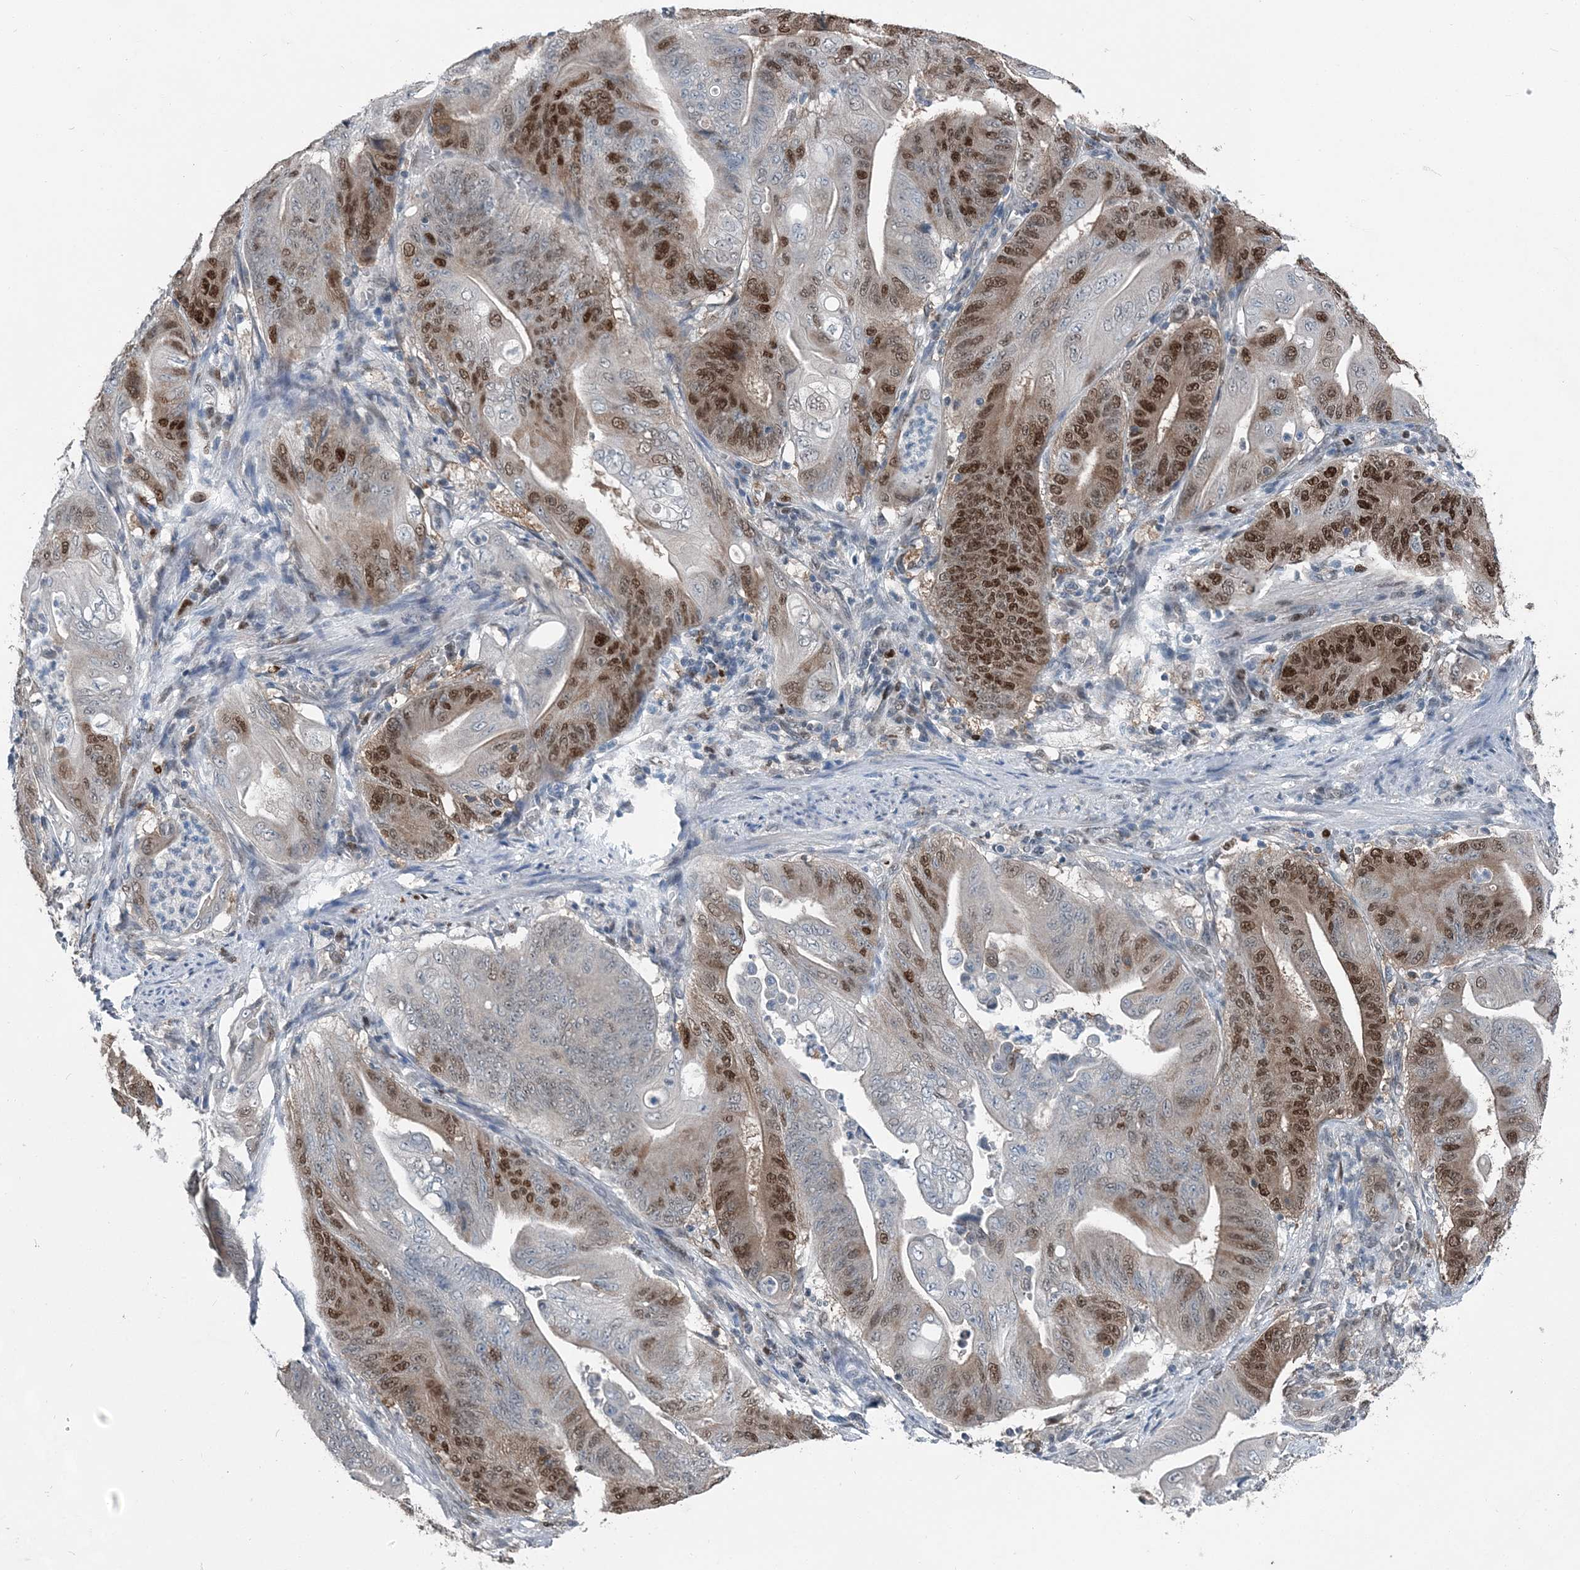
{"staining": {"intensity": "strong", "quantity": "25%-75%", "location": "nuclear"}, "tissue": "stomach cancer", "cell_type": "Tumor cells", "image_type": "cancer", "snomed": [{"axis": "morphology", "description": "Adenocarcinoma, NOS"}, {"axis": "topography", "description": "Stomach"}], "caption": "Human adenocarcinoma (stomach) stained with a protein marker demonstrates strong staining in tumor cells.", "gene": "HAT1", "patient": {"sex": "female", "age": 73}}